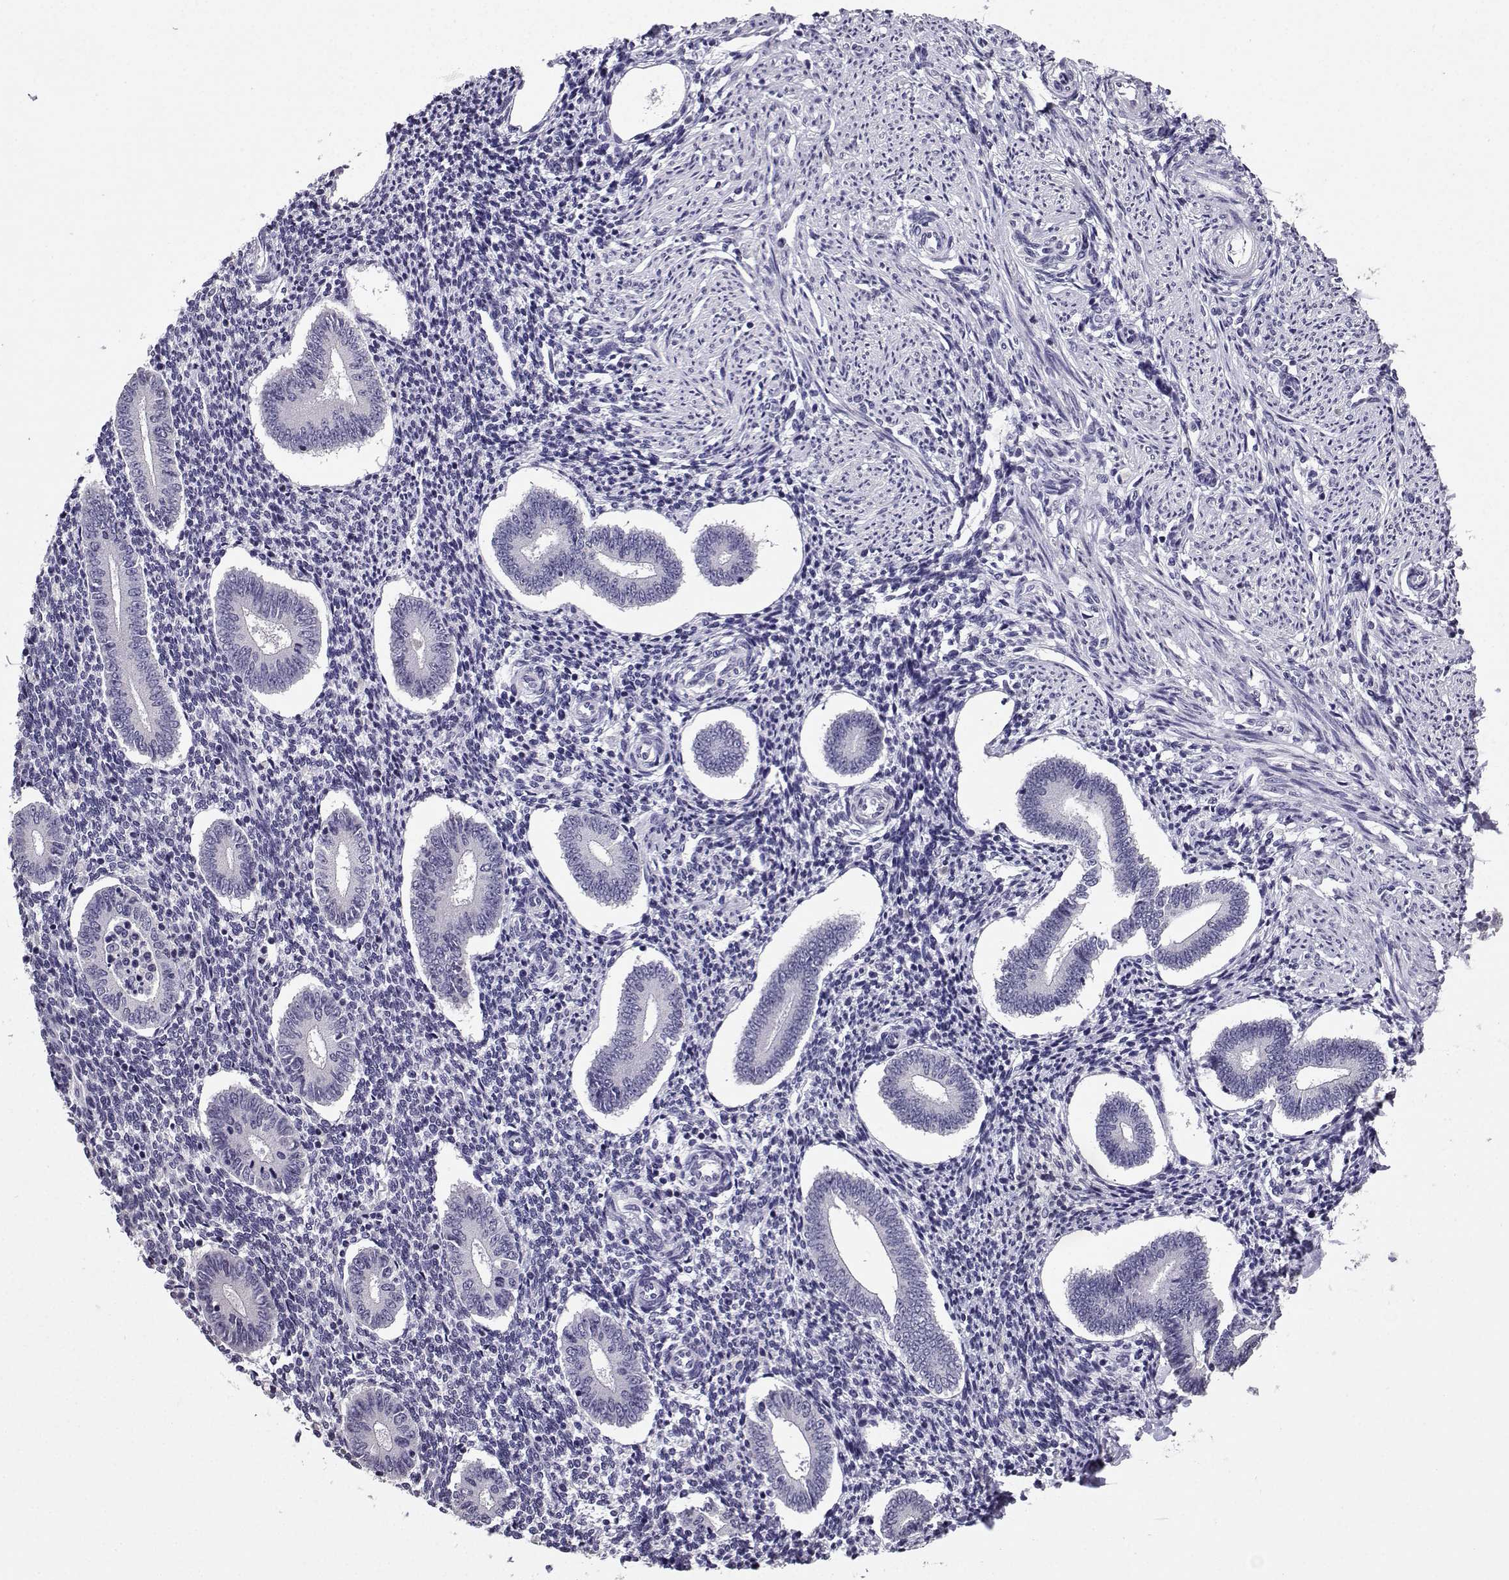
{"staining": {"intensity": "negative", "quantity": "none", "location": "none"}, "tissue": "endometrium", "cell_type": "Cells in endometrial stroma", "image_type": "normal", "snomed": [{"axis": "morphology", "description": "Normal tissue, NOS"}, {"axis": "topography", "description": "Endometrium"}], "caption": "Immunohistochemistry (IHC) histopathology image of benign endometrium: endometrium stained with DAB (3,3'-diaminobenzidine) demonstrates no significant protein staining in cells in endometrial stroma.", "gene": "SPAG11A", "patient": {"sex": "female", "age": 40}}